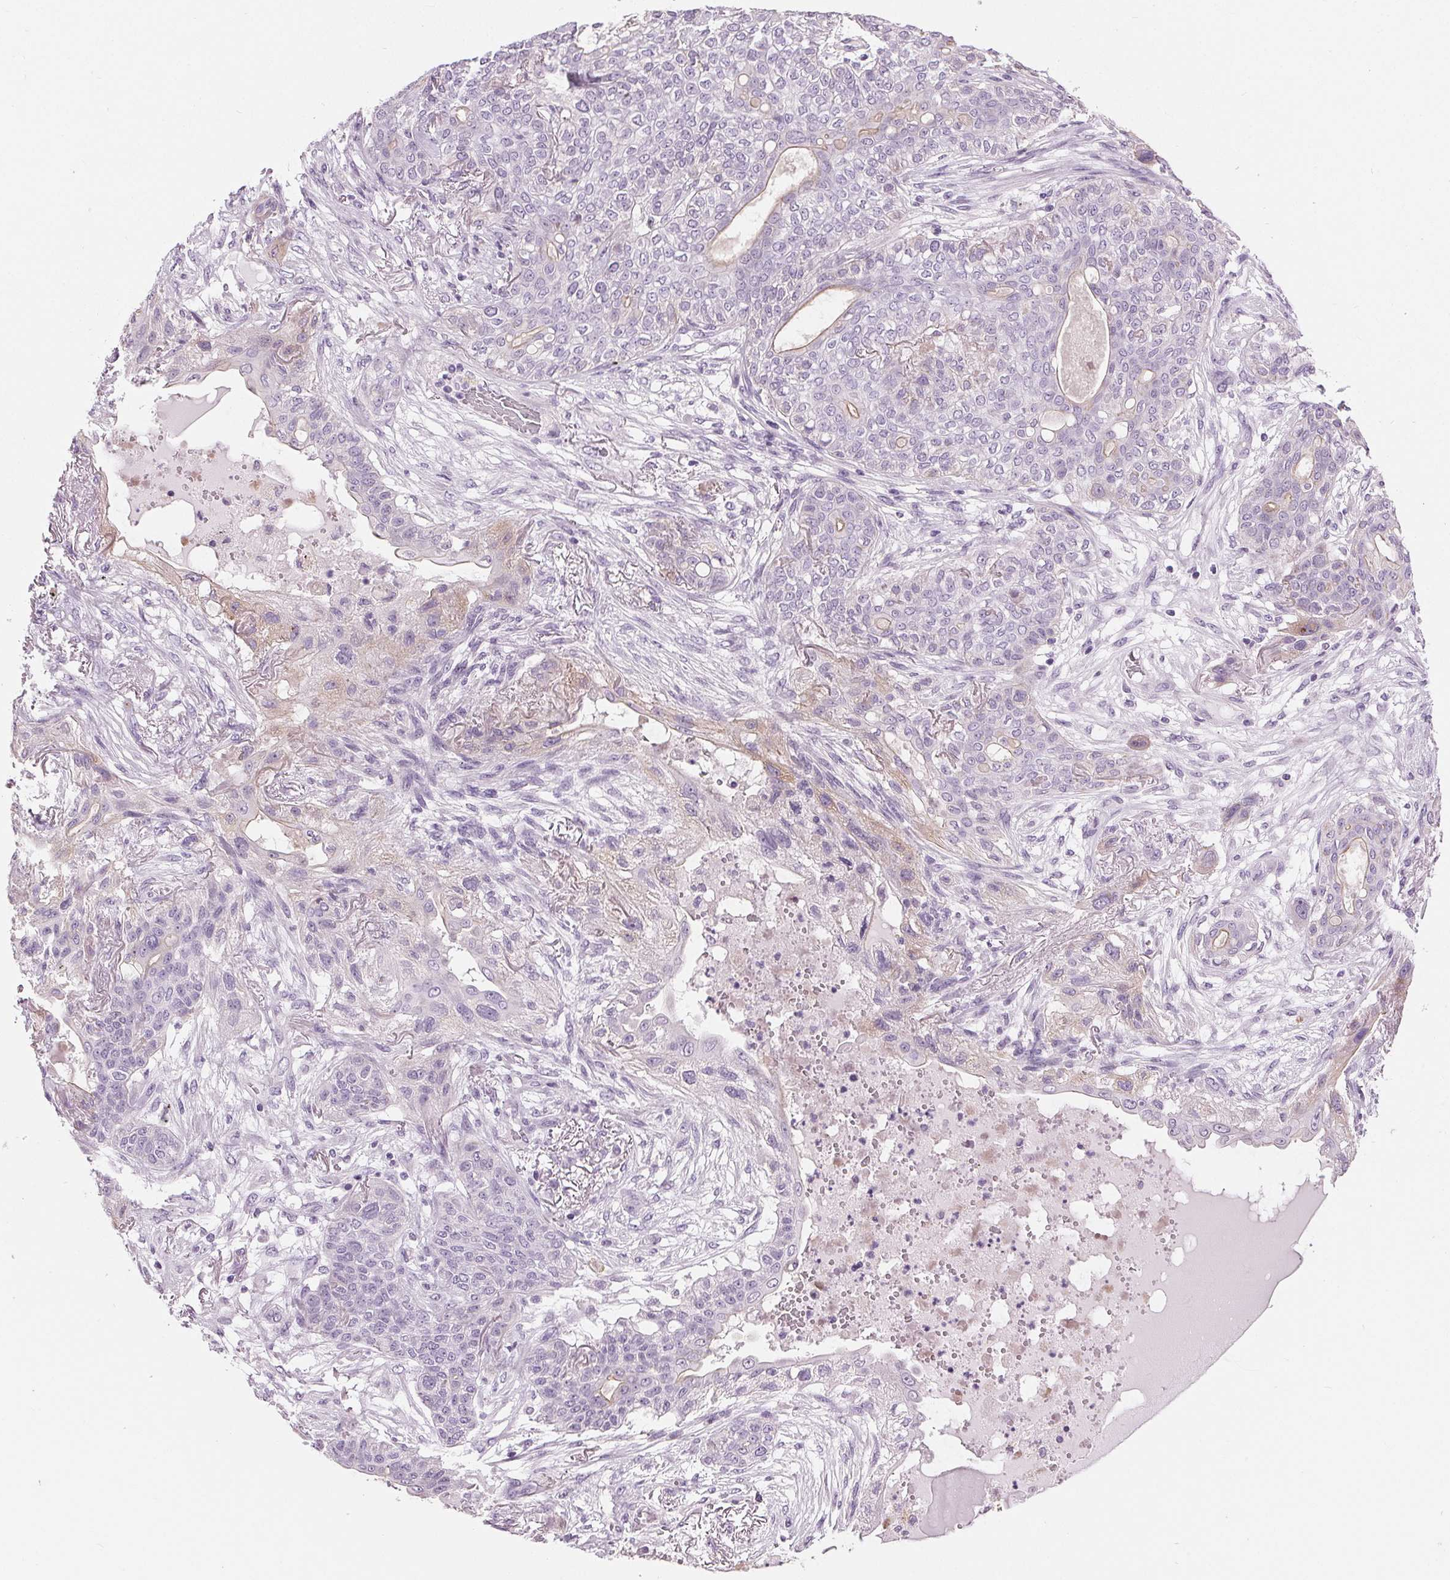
{"staining": {"intensity": "weak", "quantity": "<25%", "location": "cytoplasmic/membranous"}, "tissue": "lung cancer", "cell_type": "Tumor cells", "image_type": "cancer", "snomed": [{"axis": "morphology", "description": "Squamous cell carcinoma, NOS"}, {"axis": "topography", "description": "Lung"}], "caption": "Squamous cell carcinoma (lung) was stained to show a protein in brown. There is no significant expression in tumor cells. Nuclei are stained in blue.", "gene": "MISP", "patient": {"sex": "female", "age": 70}}